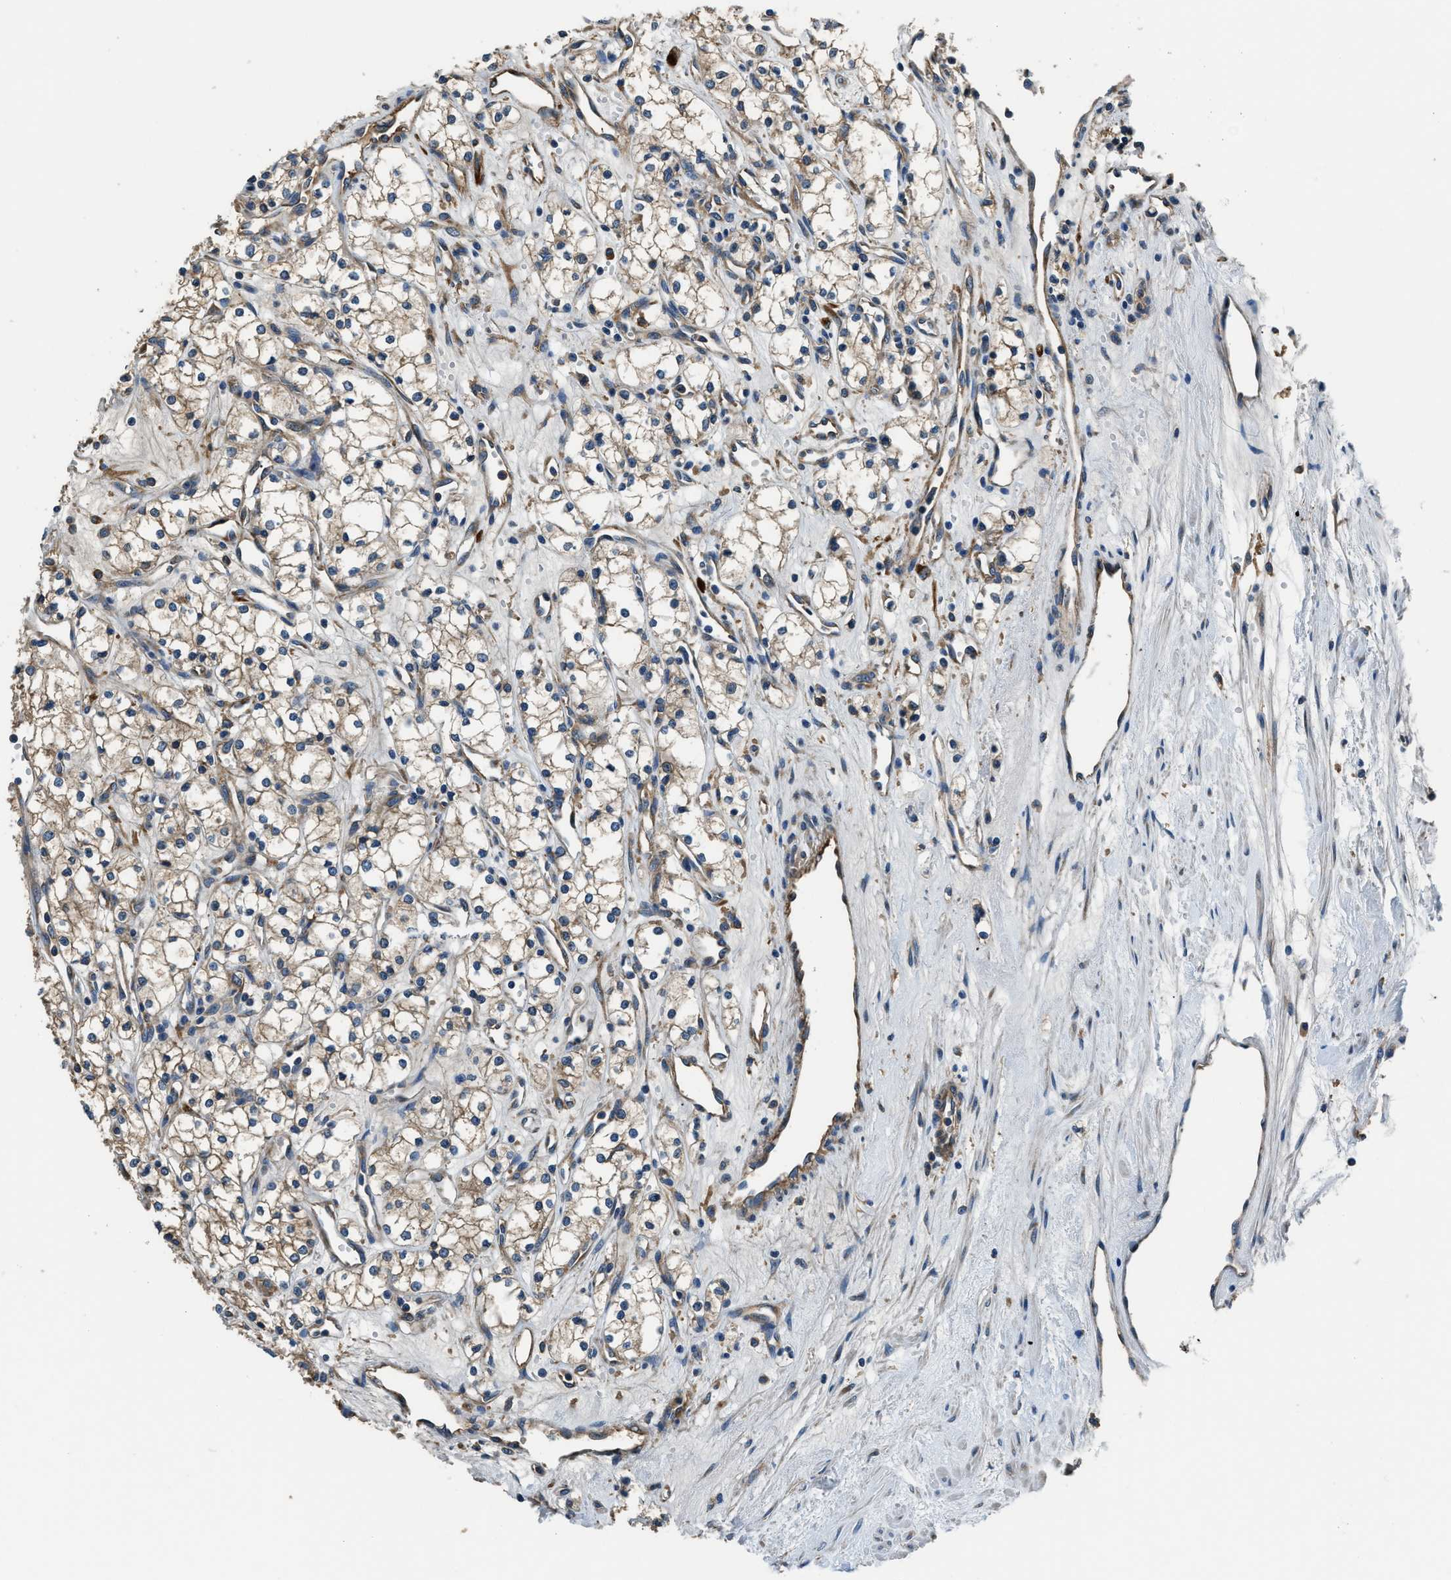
{"staining": {"intensity": "weak", "quantity": "<25%", "location": "cytoplasmic/membranous"}, "tissue": "renal cancer", "cell_type": "Tumor cells", "image_type": "cancer", "snomed": [{"axis": "morphology", "description": "Adenocarcinoma, NOS"}, {"axis": "topography", "description": "Kidney"}], "caption": "A micrograph of renal cancer stained for a protein reveals no brown staining in tumor cells. (DAB immunohistochemistry (IHC) visualized using brightfield microscopy, high magnification).", "gene": "EEA1", "patient": {"sex": "male", "age": 59}}